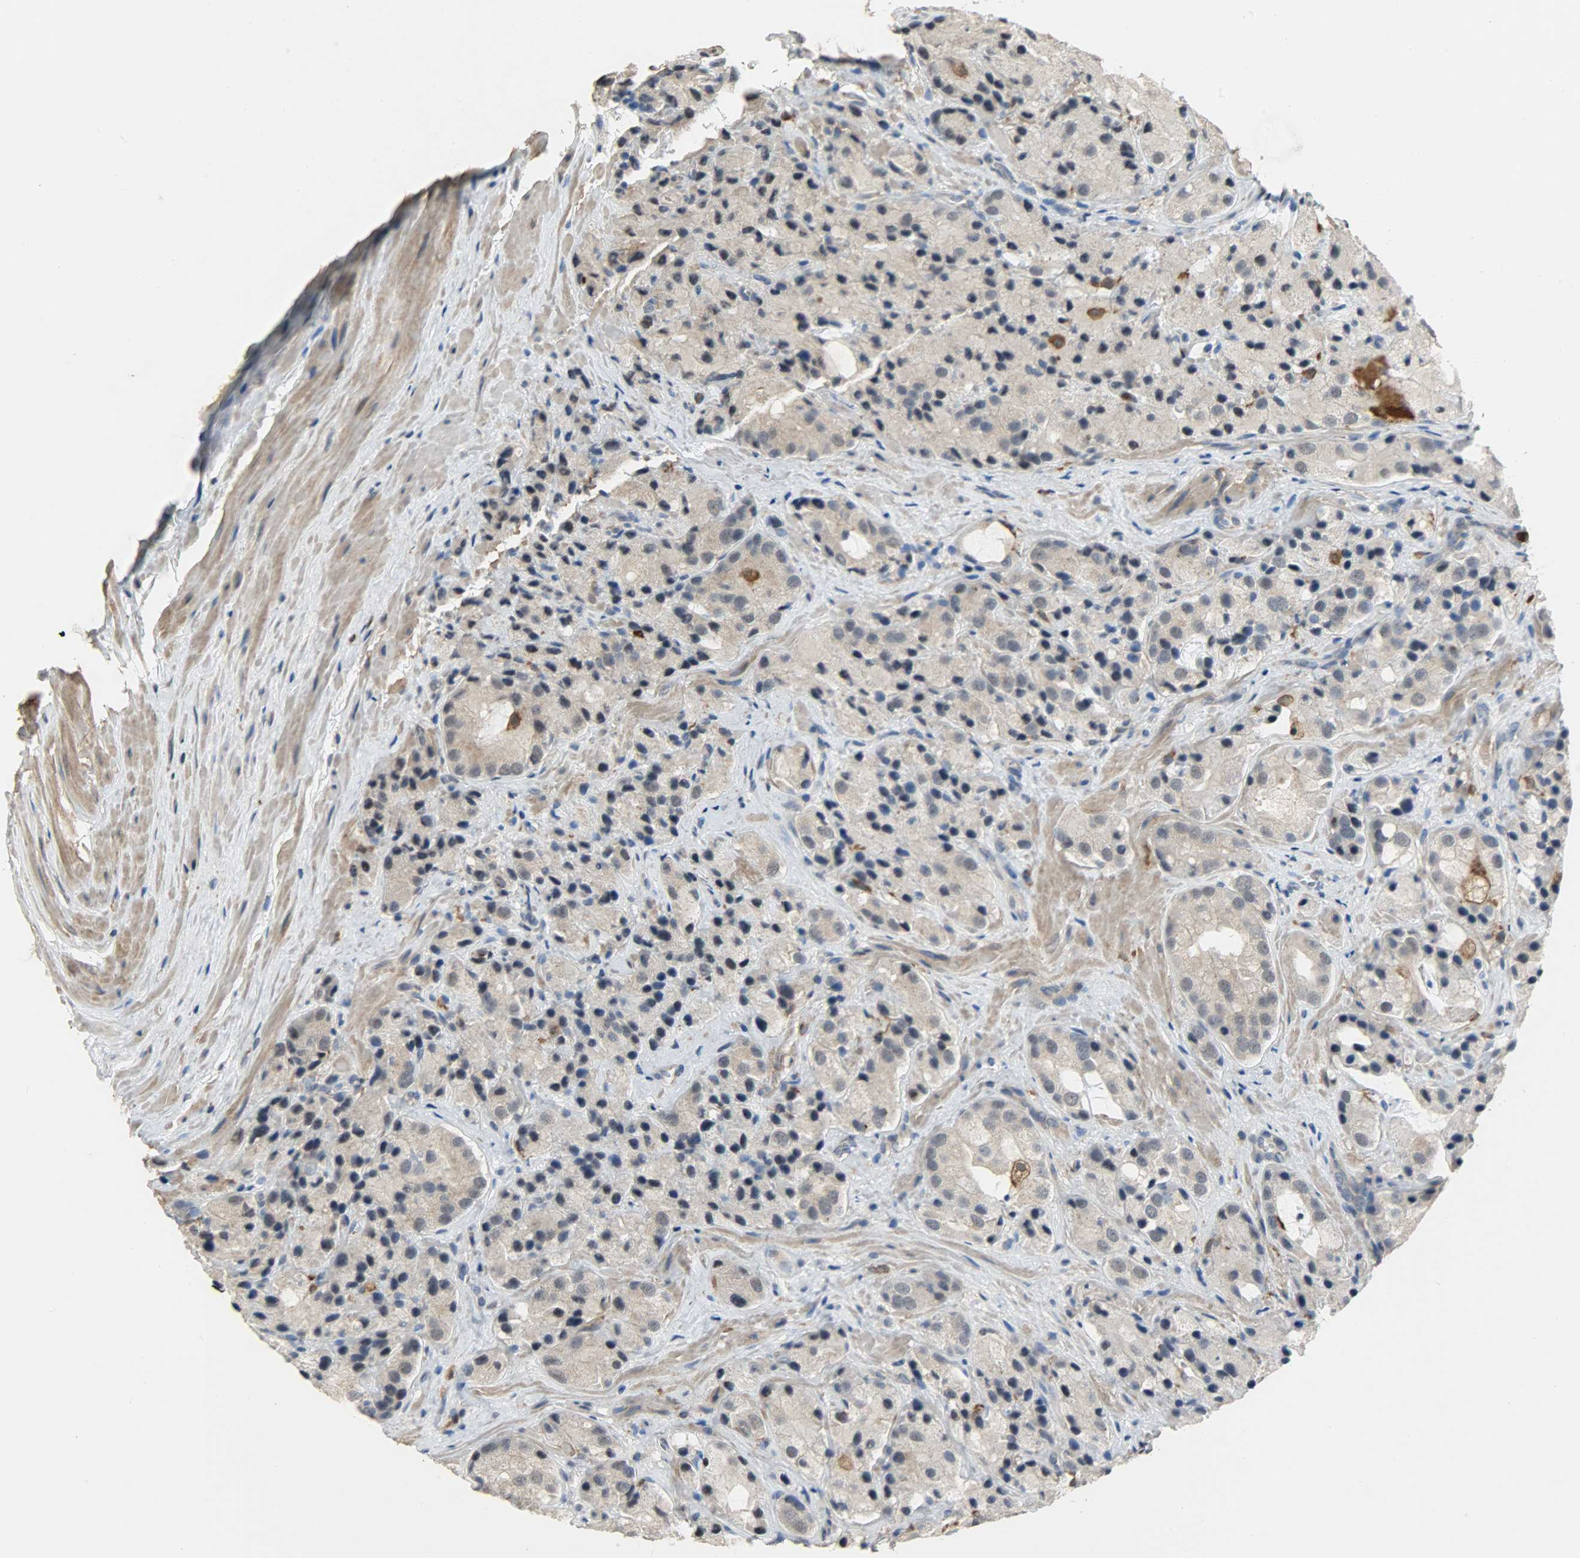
{"staining": {"intensity": "weak", "quantity": "25%-75%", "location": "cytoplasmic/membranous"}, "tissue": "prostate cancer", "cell_type": "Tumor cells", "image_type": "cancer", "snomed": [{"axis": "morphology", "description": "Adenocarcinoma, High grade"}, {"axis": "topography", "description": "Prostate"}], "caption": "Prostate cancer stained with immunohistochemistry displays weak cytoplasmic/membranous staining in about 25%-75% of tumor cells. (IHC, brightfield microscopy, high magnification).", "gene": "SKAP2", "patient": {"sex": "male", "age": 70}}